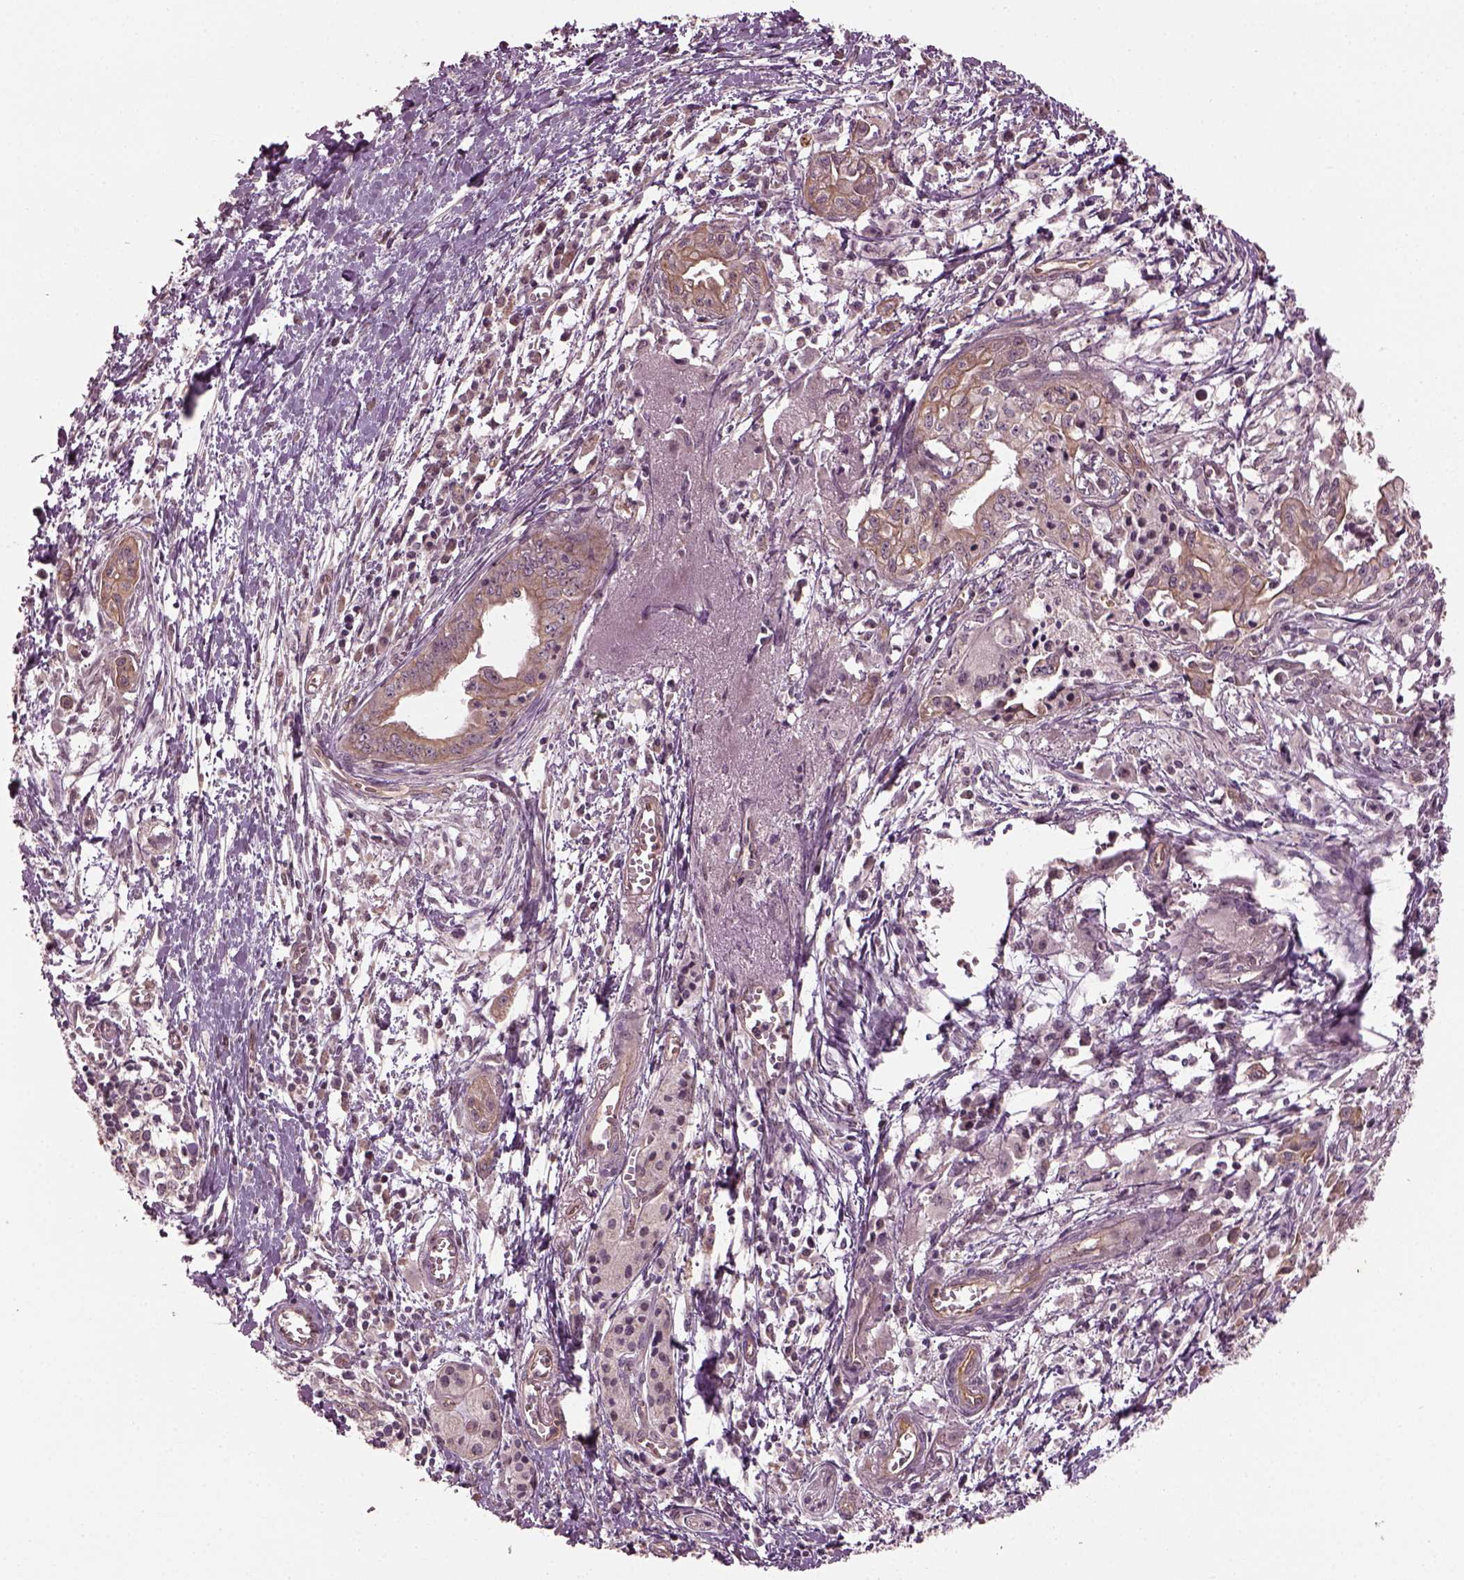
{"staining": {"intensity": "weak", "quantity": "25%-75%", "location": "cytoplasmic/membranous"}, "tissue": "pancreatic cancer", "cell_type": "Tumor cells", "image_type": "cancer", "snomed": [{"axis": "morphology", "description": "Adenocarcinoma, NOS"}, {"axis": "topography", "description": "Pancreas"}], "caption": "High-power microscopy captured an immunohistochemistry (IHC) photomicrograph of pancreatic cancer (adenocarcinoma), revealing weak cytoplasmic/membranous positivity in approximately 25%-75% of tumor cells.", "gene": "GNRH1", "patient": {"sex": "female", "age": 61}}